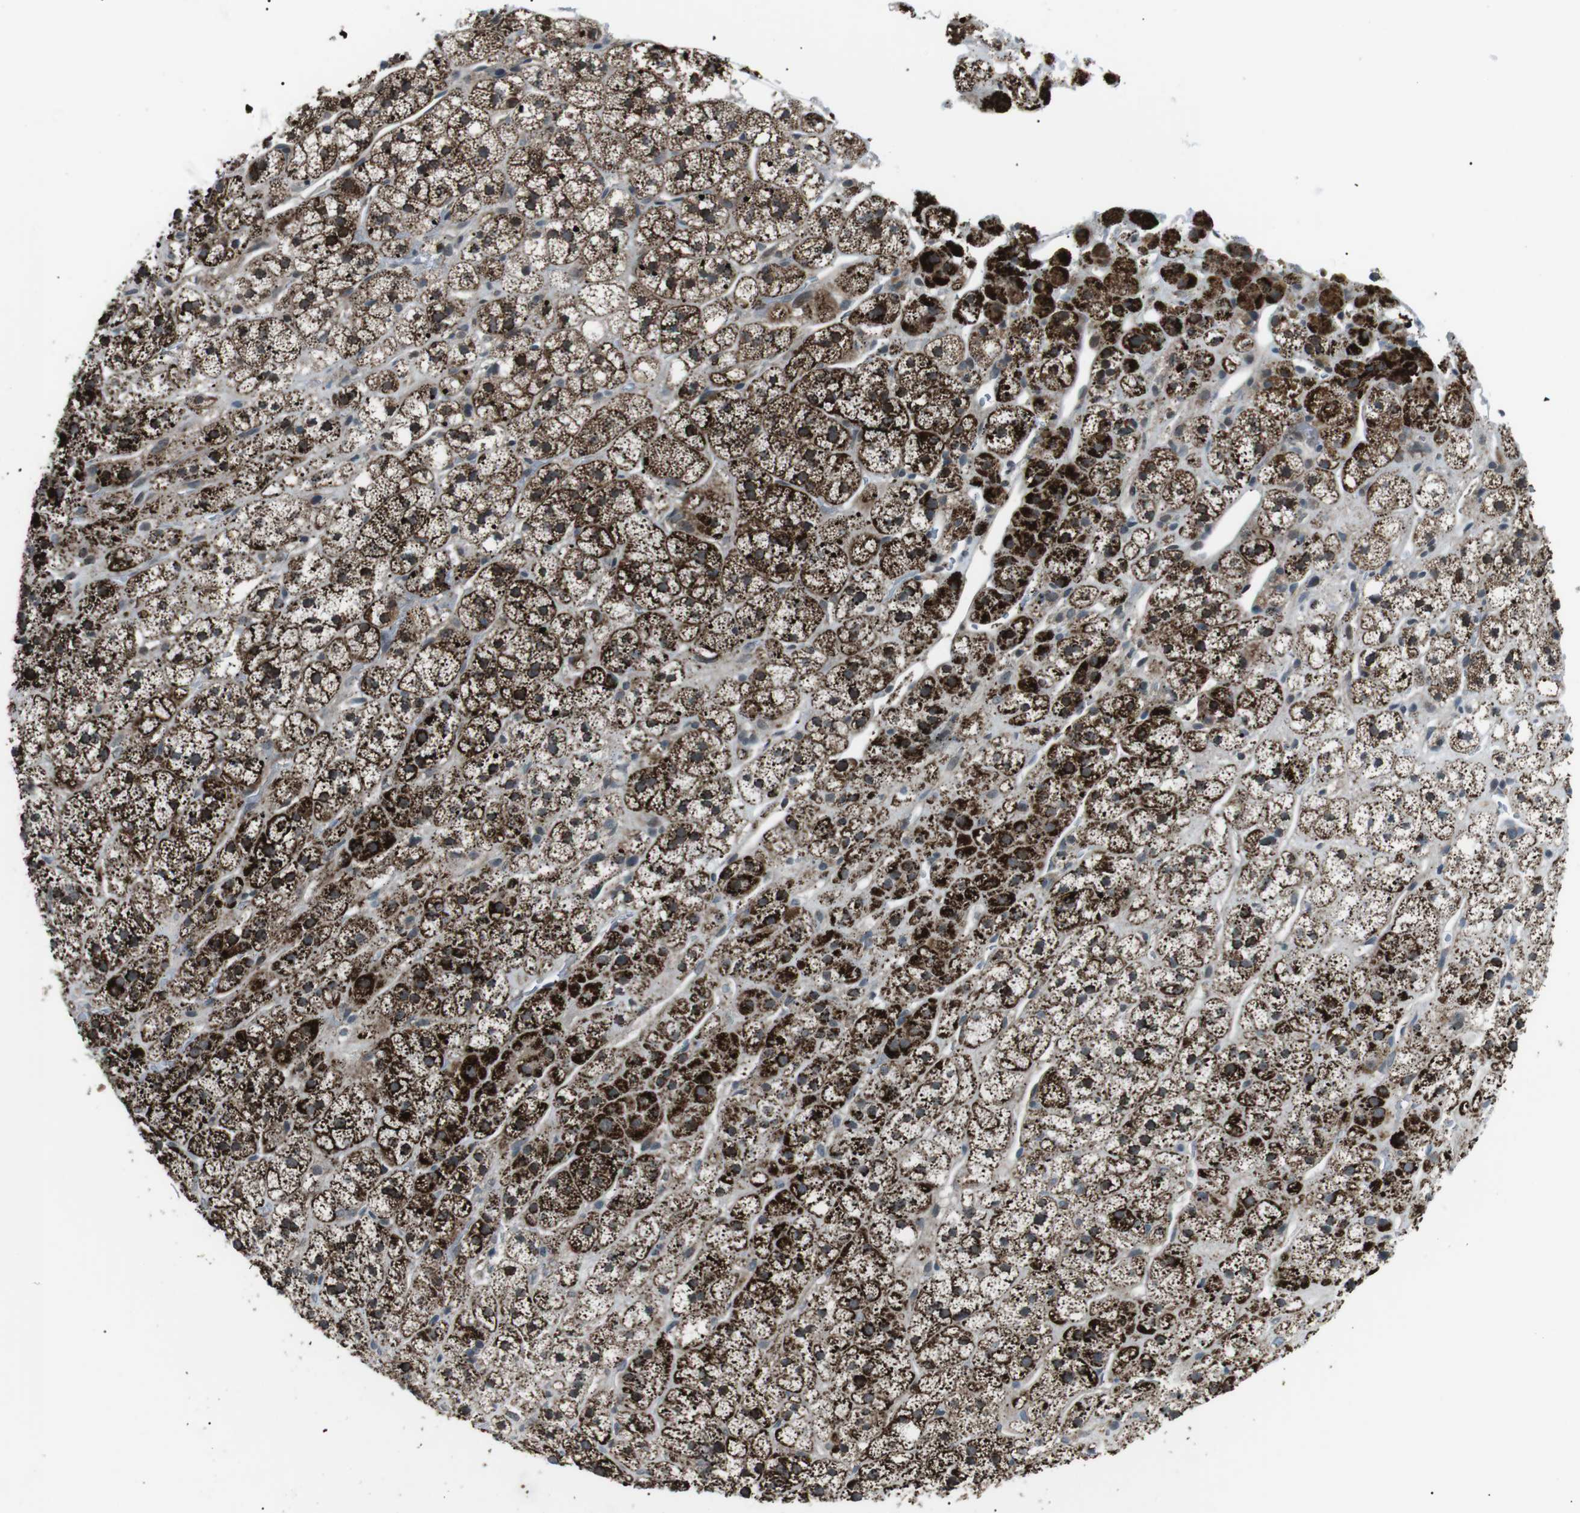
{"staining": {"intensity": "strong", "quantity": ">75%", "location": "cytoplasmic/membranous"}, "tissue": "adrenal gland", "cell_type": "Glandular cells", "image_type": "normal", "snomed": [{"axis": "morphology", "description": "Normal tissue, NOS"}, {"axis": "topography", "description": "Adrenal gland"}], "caption": "Immunohistochemical staining of unremarkable human adrenal gland exhibits >75% levels of strong cytoplasmic/membranous protein staining in about >75% of glandular cells.", "gene": "ARID5B", "patient": {"sex": "male", "age": 56}}